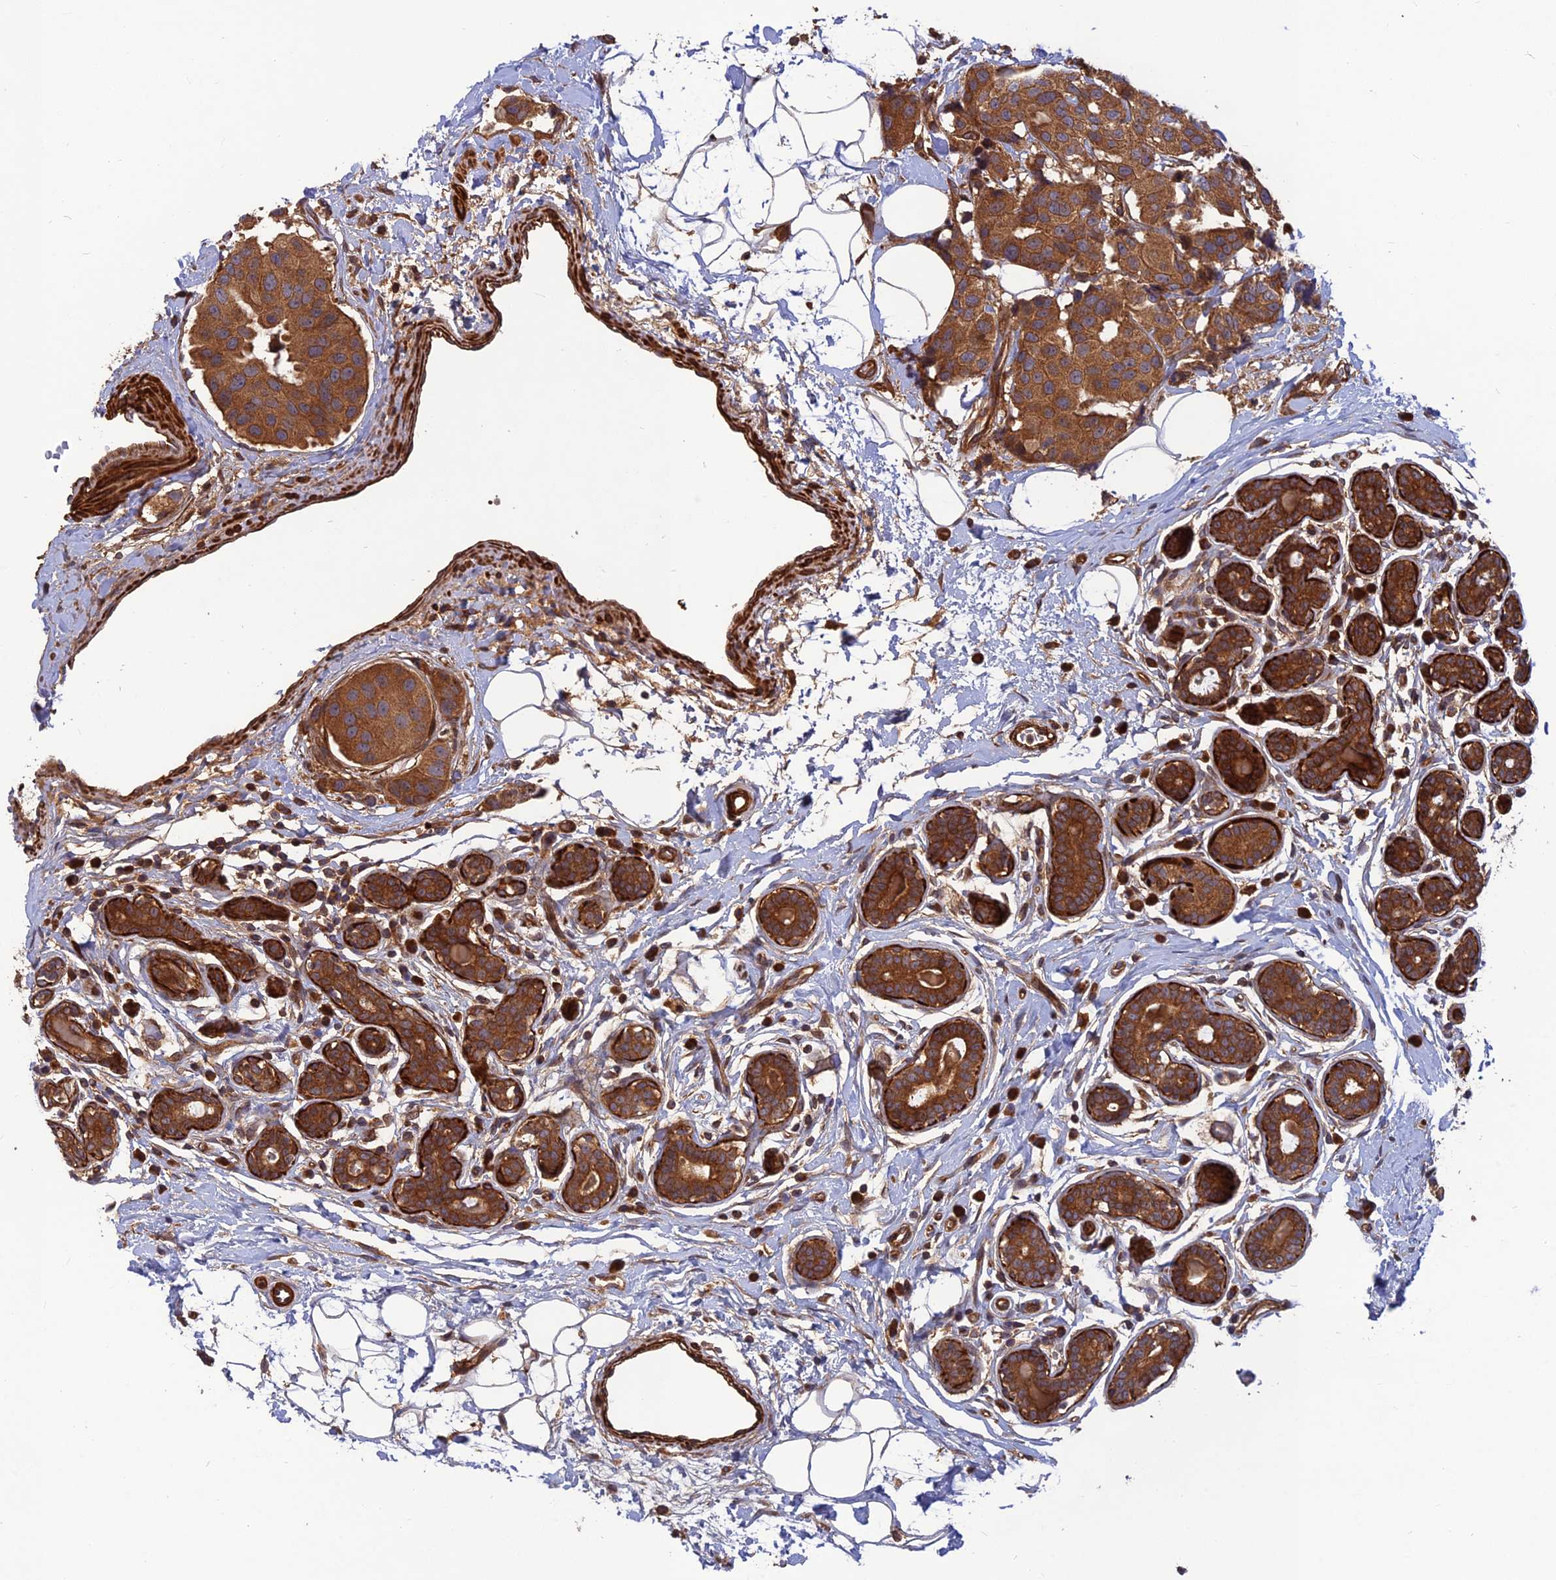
{"staining": {"intensity": "strong", "quantity": ">75%", "location": "cytoplasmic/membranous"}, "tissue": "breast cancer", "cell_type": "Tumor cells", "image_type": "cancer", "snomed": [{"axis": "morphology", "description": "Normal tissue, NOS"}, {"axis": "morphology", "description": "Duct carcinoma"}, {"axis": "topography", "description": "Breast"}], "caption": "Immunohistochemical staining of human breast cancer shows high levels of strong cytoplasmic/membranous expression in about >75% of tumor cells.", "gene": "RELCH", "patient": {"sex": "female", "age": 39}}